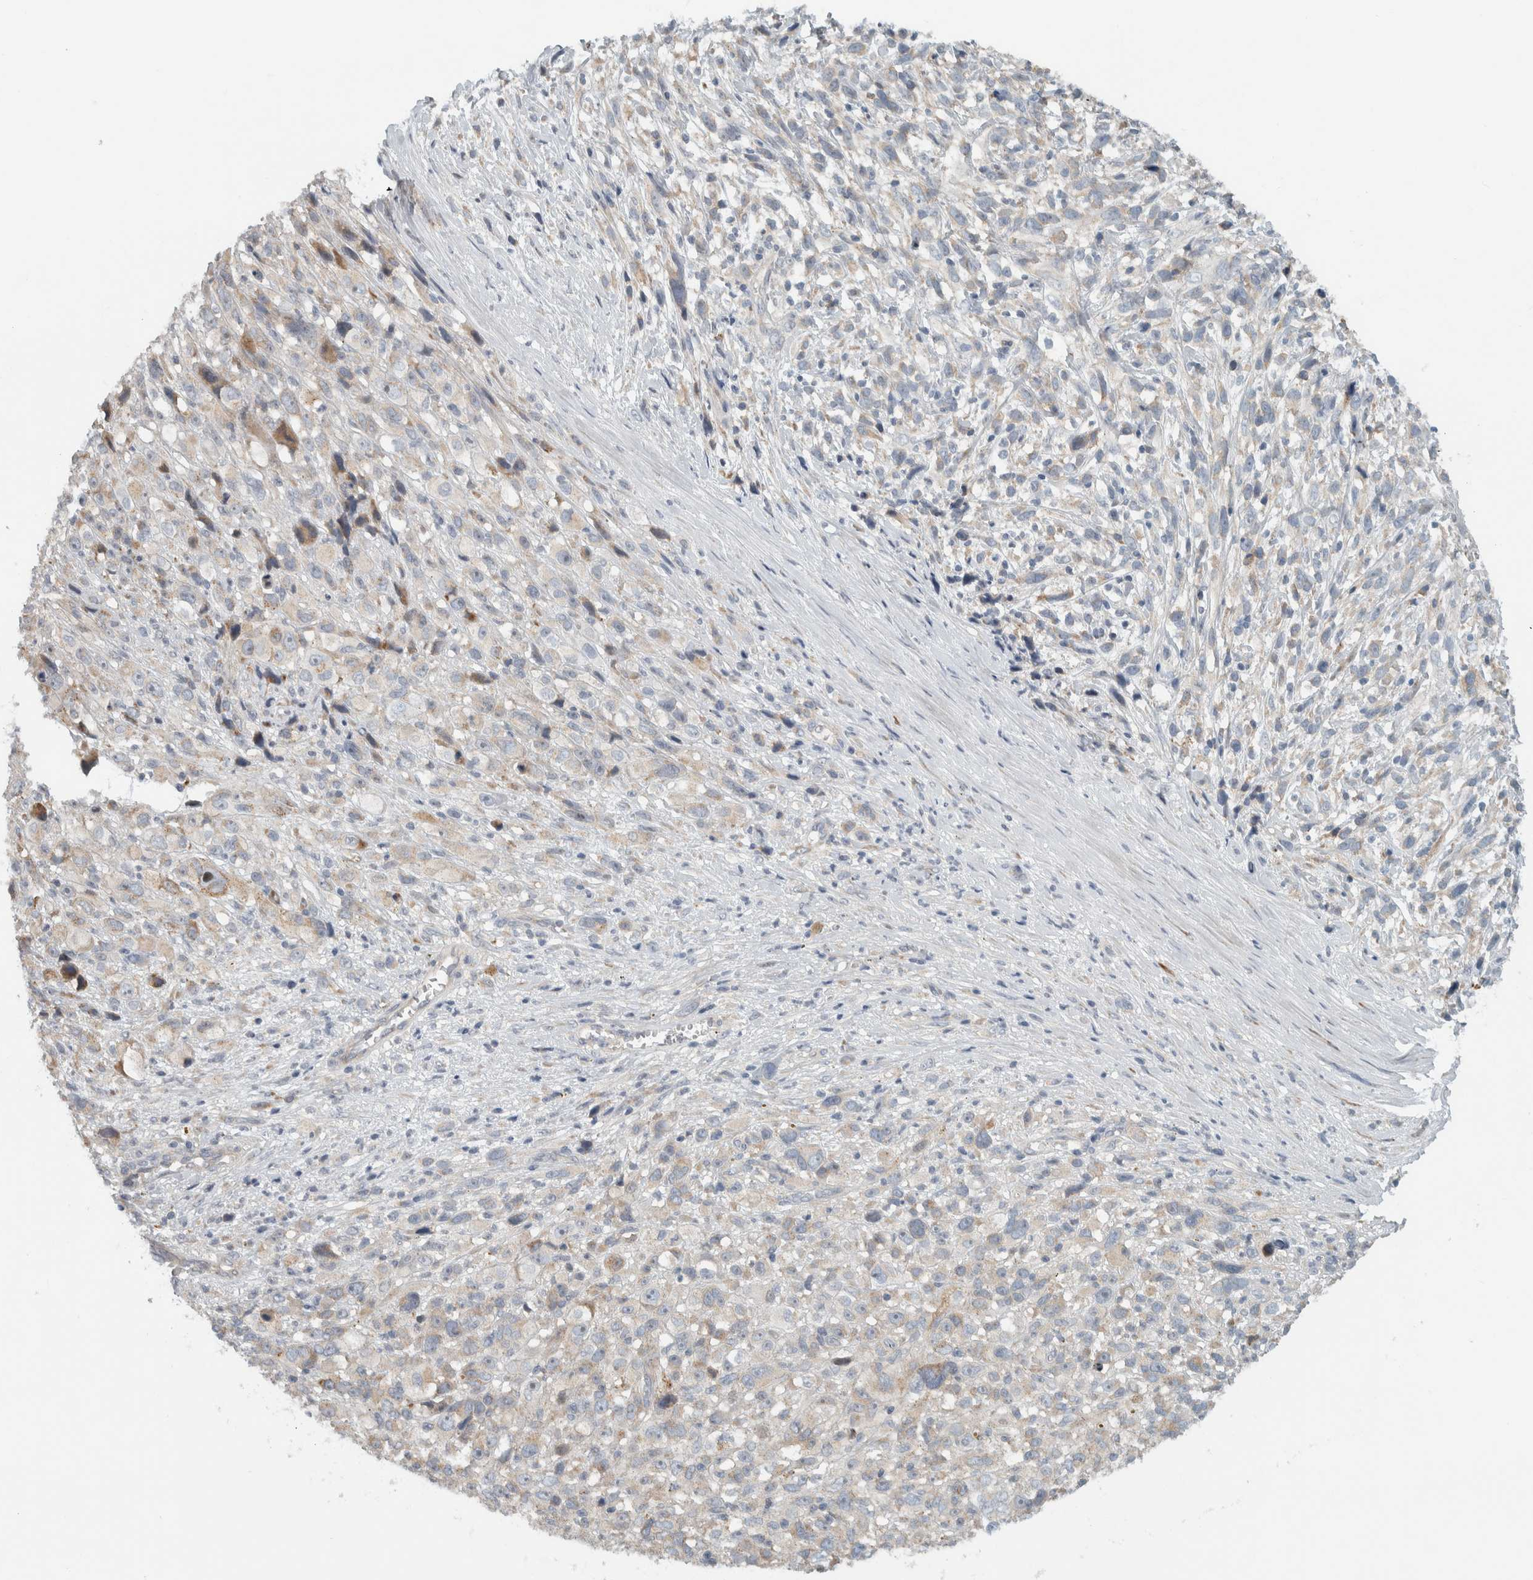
{"staining": {"intensity": "negative", "quantity": "none", "location": "none"}, "tissue": "melanoma", "cell_type": "Tumor cells", "image_type": "cancer", "snomed": [{"axis": "morphology", "description": "Malignant melanoma, NOS"}, {"axis": "topography", "description": "Skin"}], "caption": "Immunohistochemistry photomicrograph of neoplastic tissue: malignant melanoma stained with DAB shows no significant protein staining in tumor cells.", "gene": "HGS", "patient": {"sex": "female", "age": 55}}